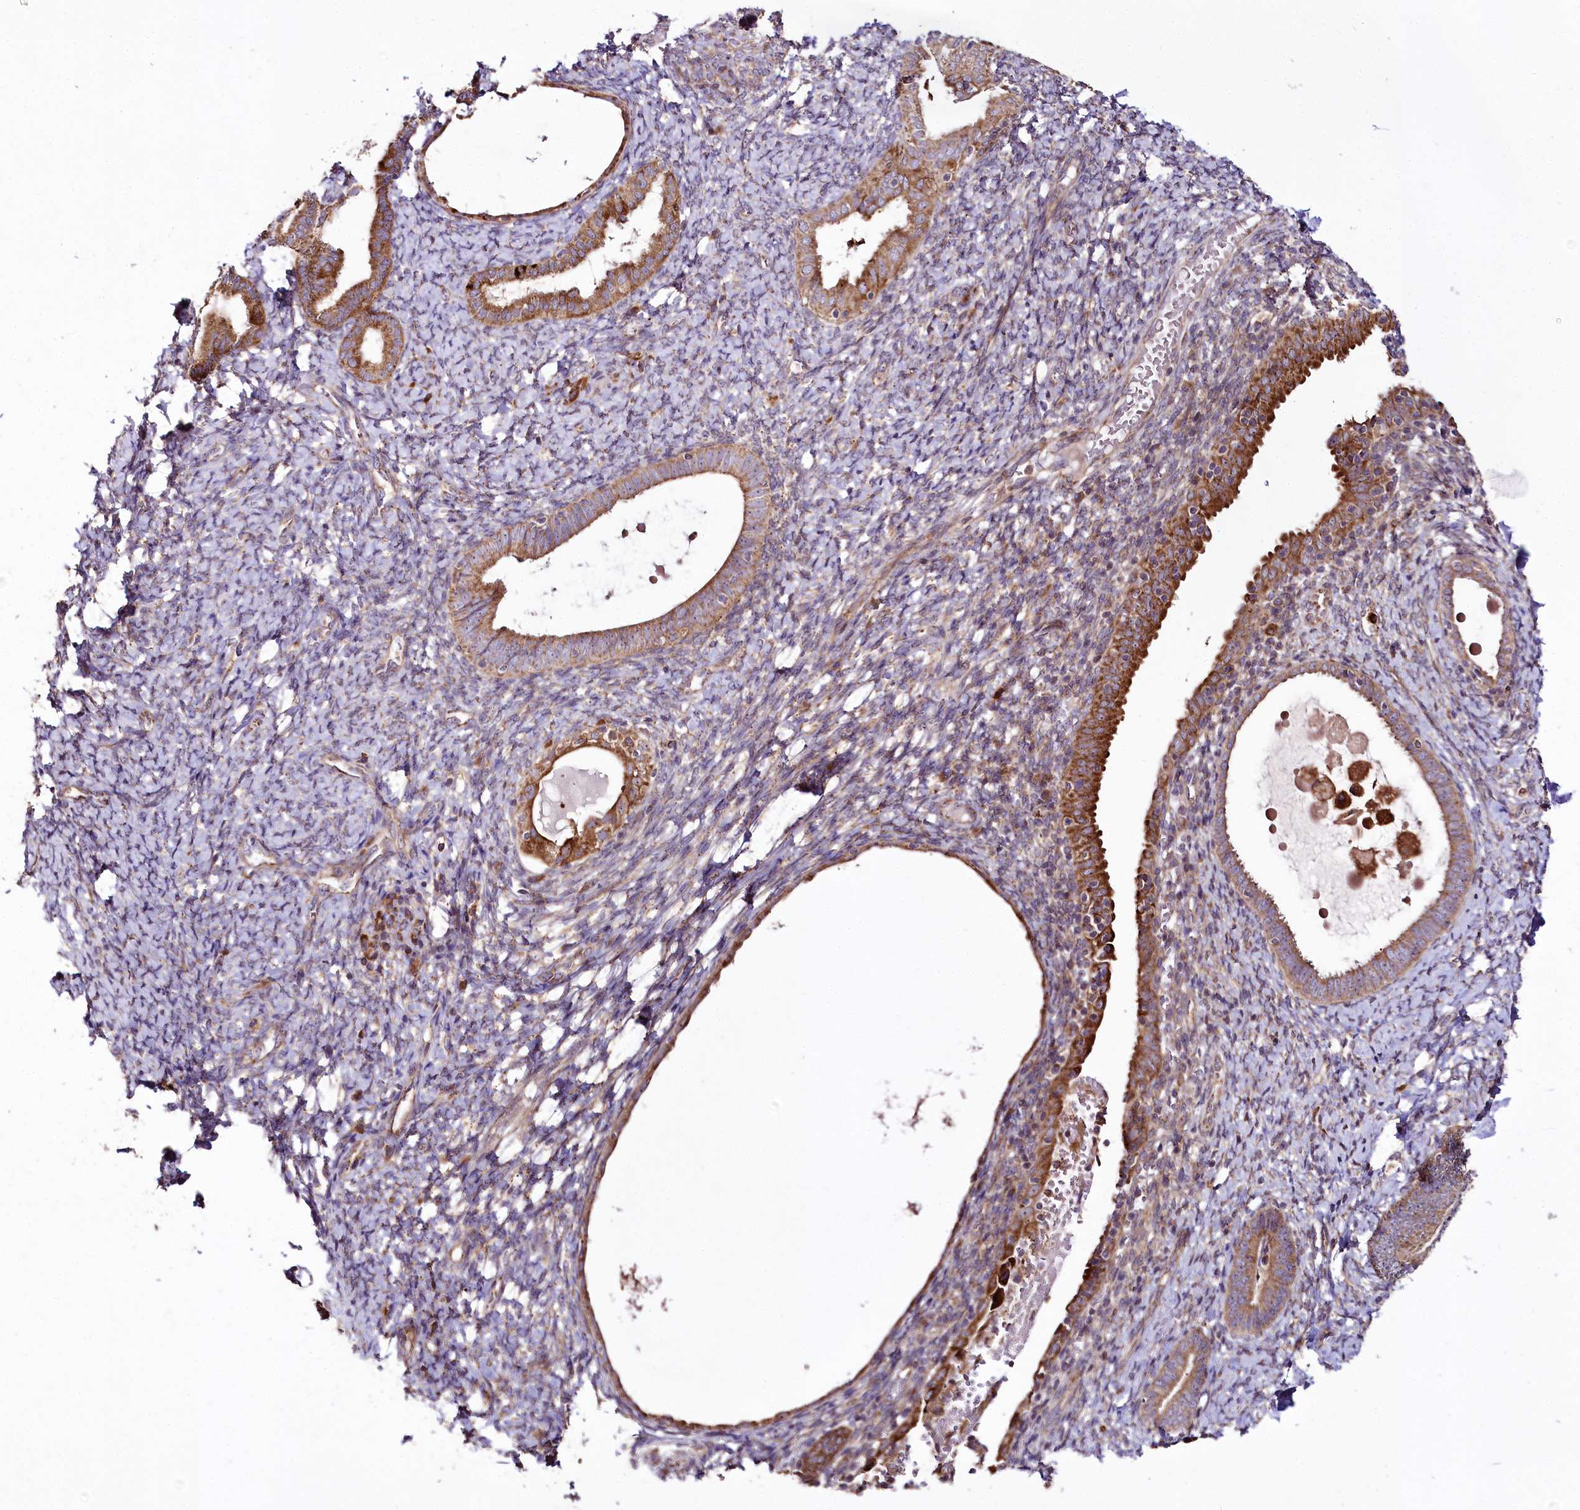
{"staining": {"intensity": "weak", "quantity": "<25%", "location": "cytoplasmic/membranous"}, "tissue": "endometrium", "cell_type": "Cells in endometrial stroma", "image_type": "normal", "snomed": [{"axis": "morphology", "description": "Normal tissue, NOS"}, {"axis": "topography", "description": "Endometrium"}], "caption": "IHC image of benign endometrium stained for a protein (brown), which exhibits no staining in cells in endometrial stroma.", "gene": "RAB7A", "patient": {"sex": "female", "age": 72}}